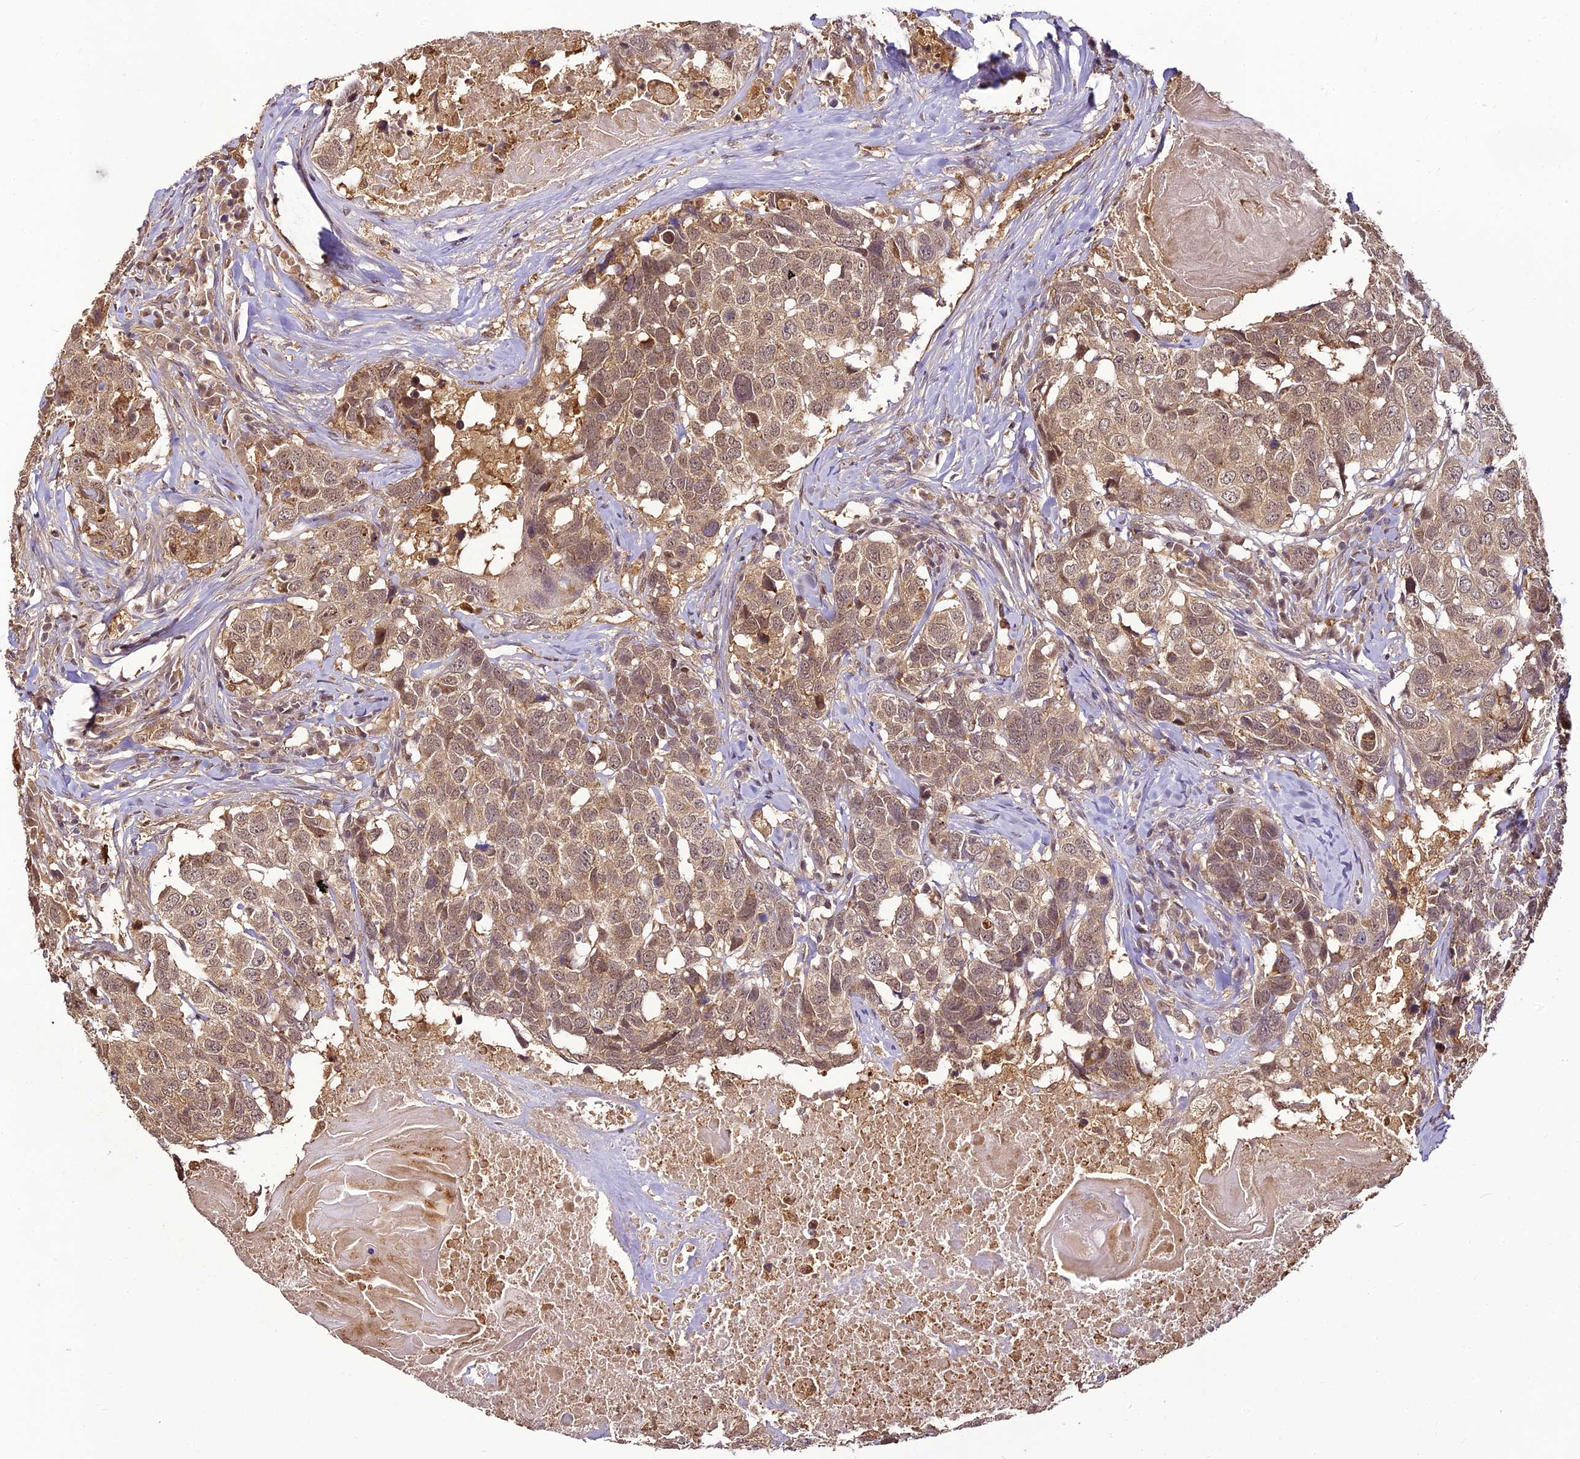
{"staining": {"intensity": "weak", "quantity": "25%-75%", "location": "cytoplasmic/membranous"}, "tissue": "head and neck cancer", "cell_type": "Tumor cells", "image_type": "cancer", "snomed": [{"axis": "morphology", "description": "Squamous cell carcinoma, NOS"}, {"axis": "topography", "description": "Head-Neck"}], "caption": "This is an image of immunohistochemistry (IHC) staining of head and neck cancer (squamous cell carcinoma), which shows weak staining in the cytoplasmic/membranous of tumor cells.", "gene": "BCDIN3D", "patient": {"sex": "male", "age": 66}}